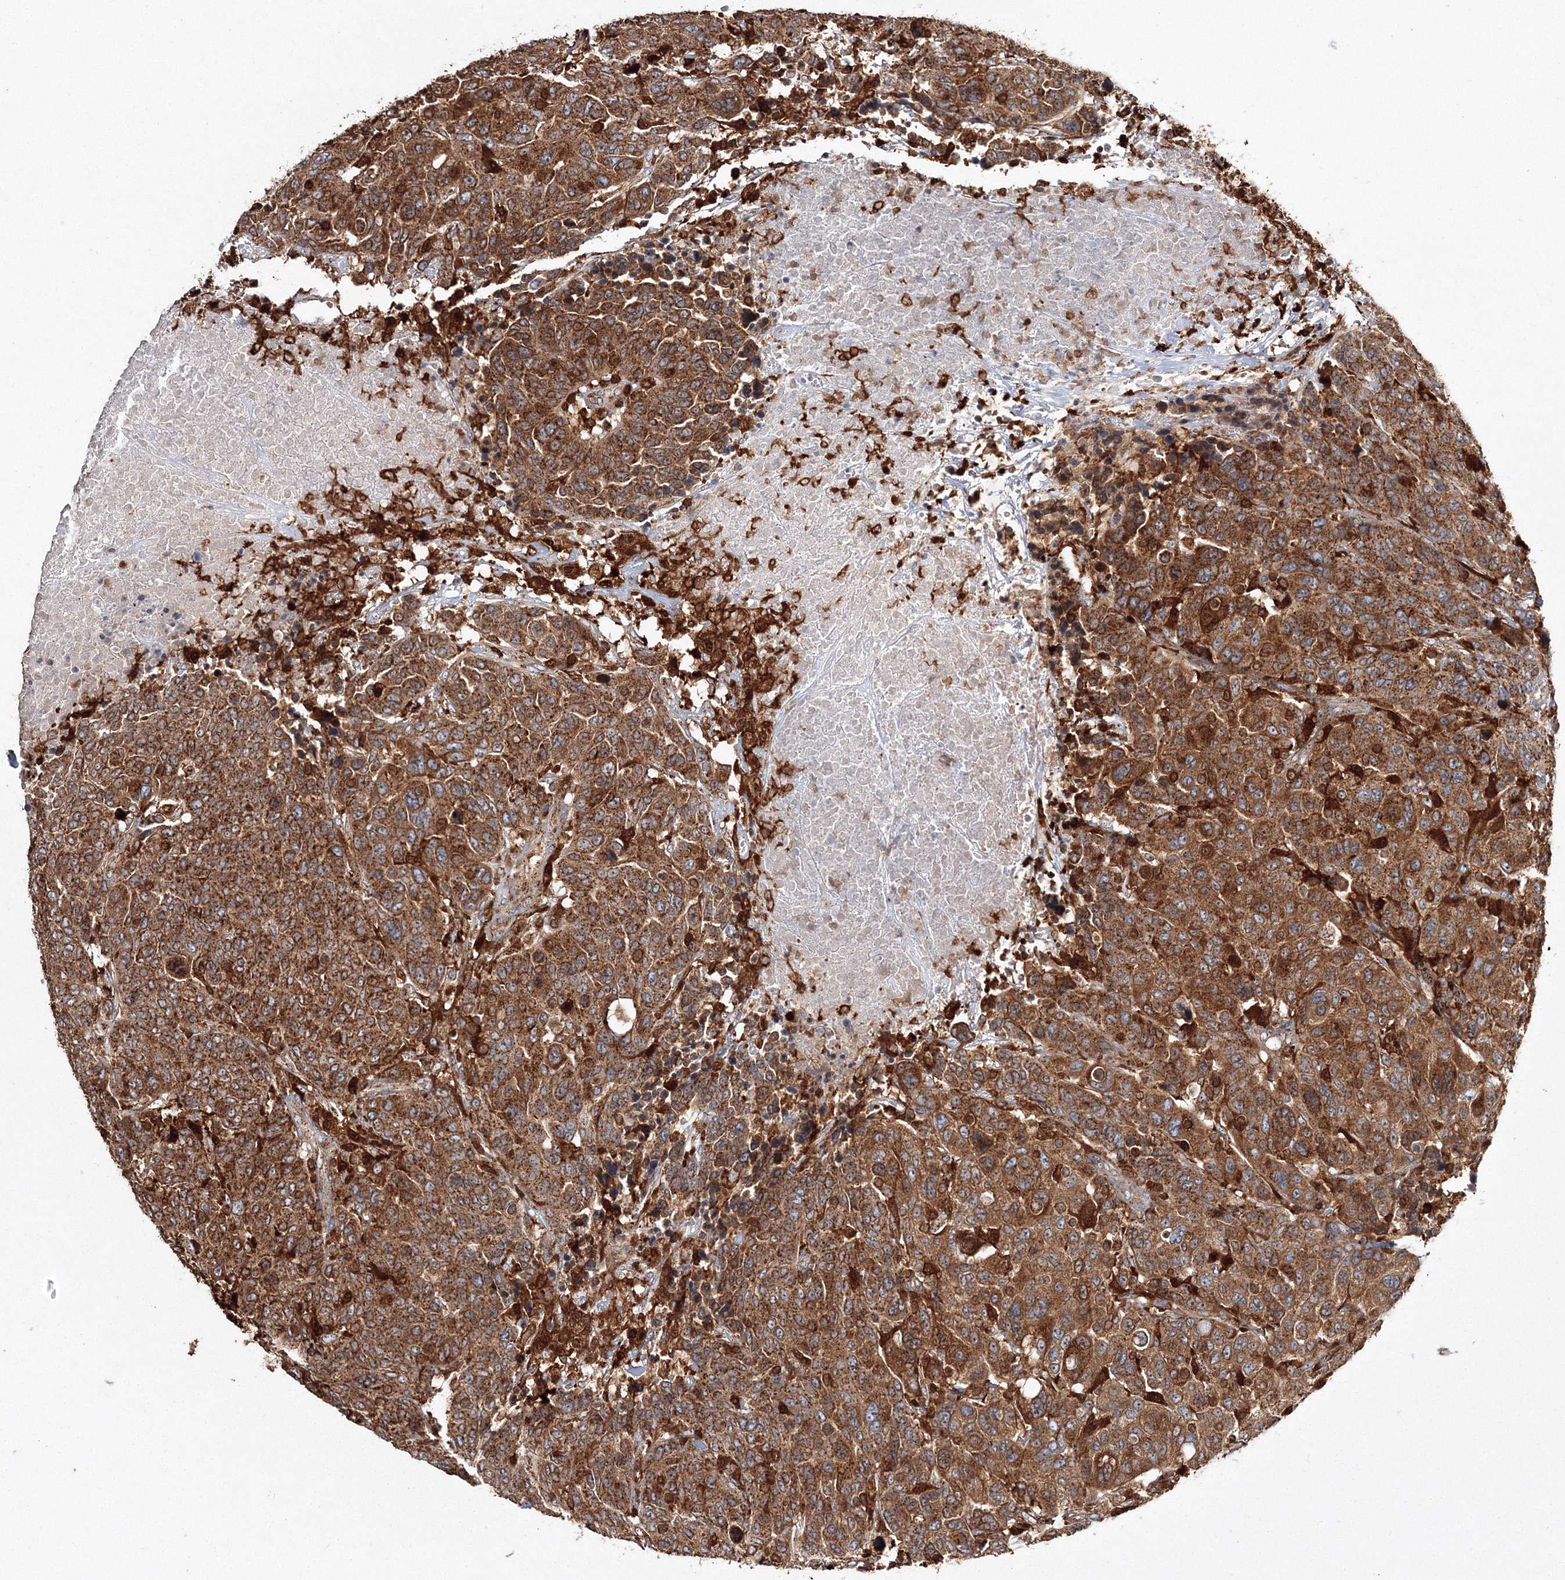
{"staining": {"intensity": "strong", "quantity": ">75%", "location": "cytoplasmic/membranous"}, "tissue": "breast cancer", "cell_type": "Tumor cells", "image_type": "cancer", "snomed": [{"axis": "morphology", "description": "Duct carcinoma"}, {"axis": "topography", "description": "Breast"}], "caption": "Immunohistochemical staining of breast infiltrating ductal carcinoma exhibits strong cytoplasmic/membranous protein expression in about >75% of tumor cells. (brown staining indicates protein expression, while blue staining denotes nuclei).", "gene": "ARCN1", "patient": {"sex": "female", "age": 37}}